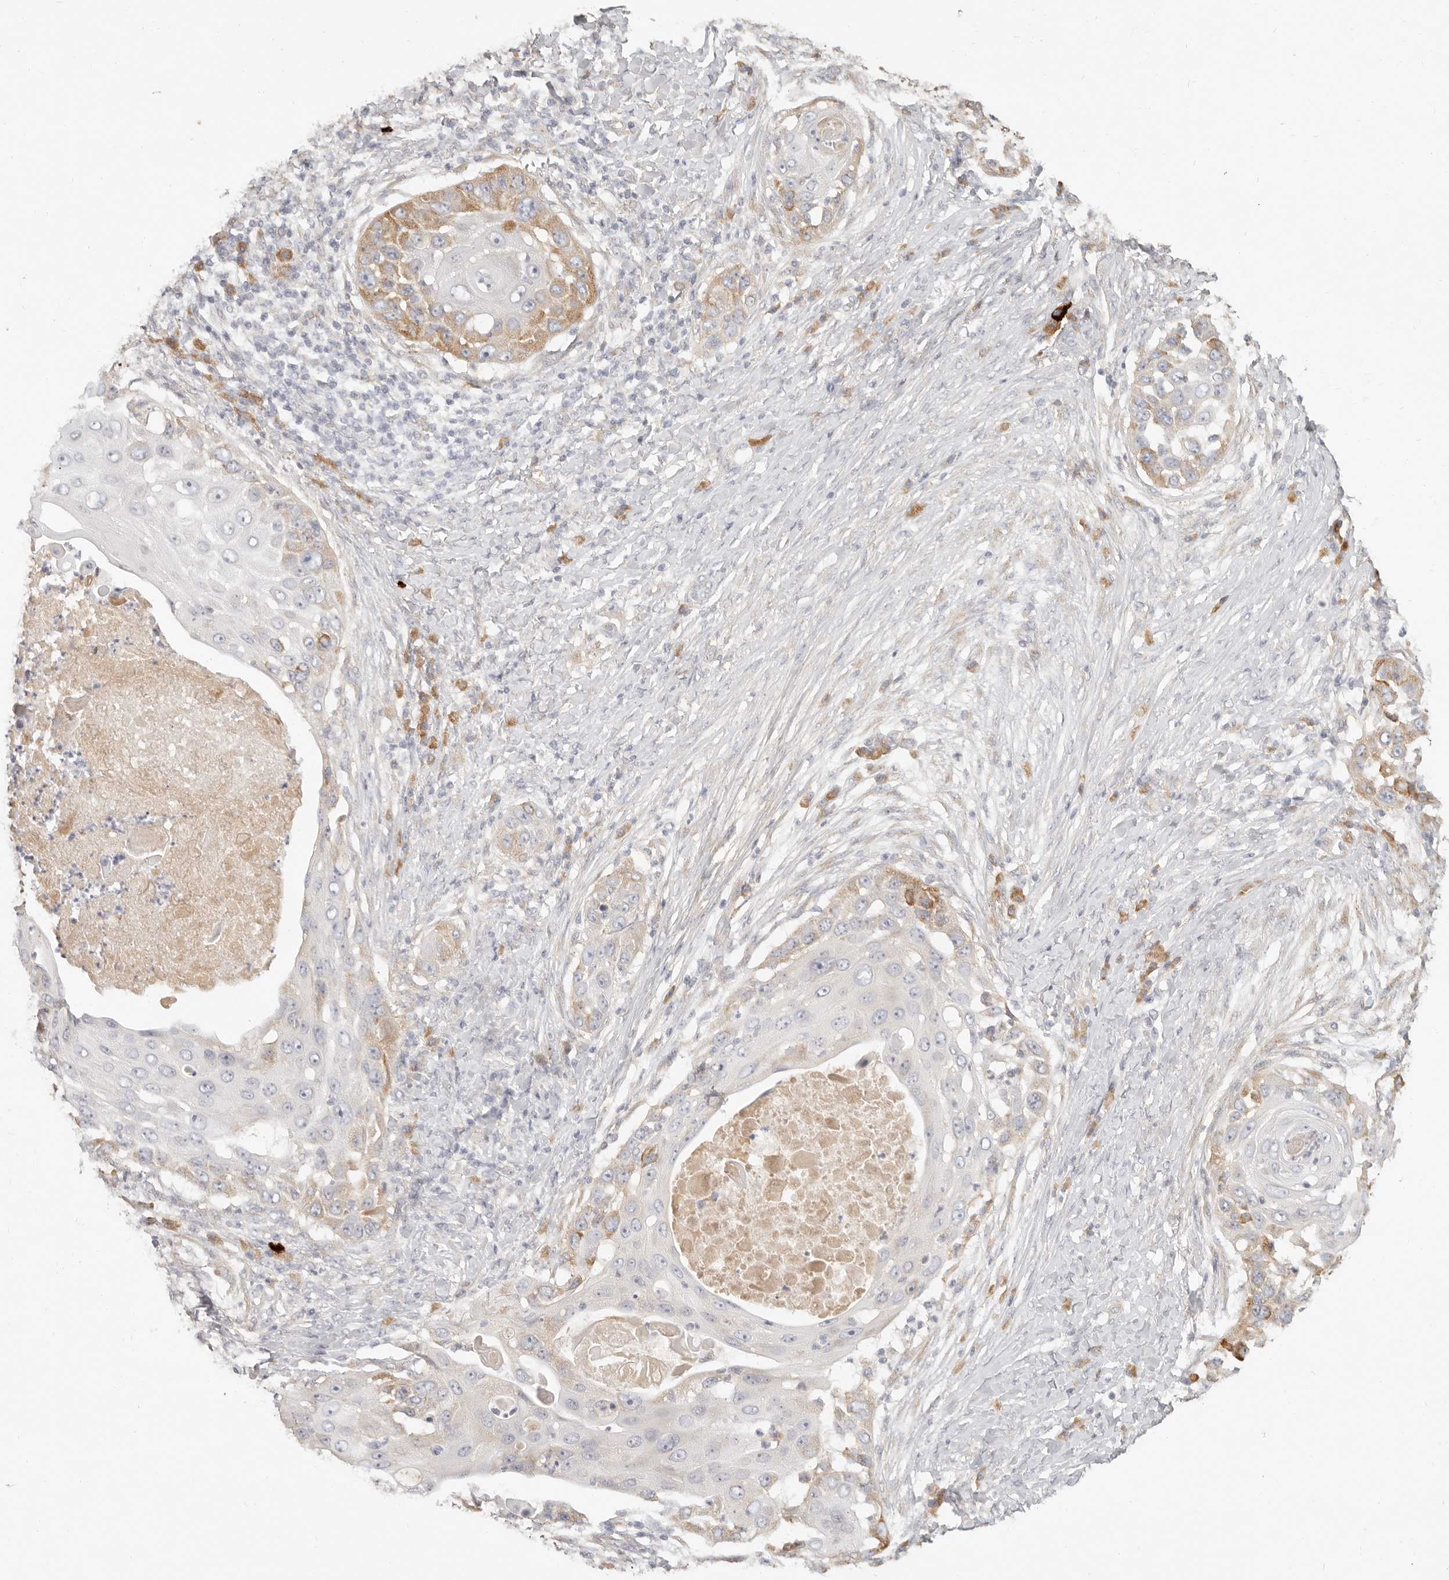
{"staining": {"intensity": "moderate", "quantity": "<25%", "location": "cytoplasmic/membranous"}, "tissue": "skin cancer", "cell_type": "Tumor cells", "image_type": "cancer", "snomed": [{"axis": "morphology", "description": "Squamous cell carcinoma, NOS"}, {"axis": "topography", "description": "Skin"}], "caption": "Moderate cytoplasmic/membranous expression for a protein is seen in about <25% of tumor cells of squamous cell carcinoma (skin) using IHC.", "gene": "PABPC4", "patient": {"sex": "female", "age": 44}}